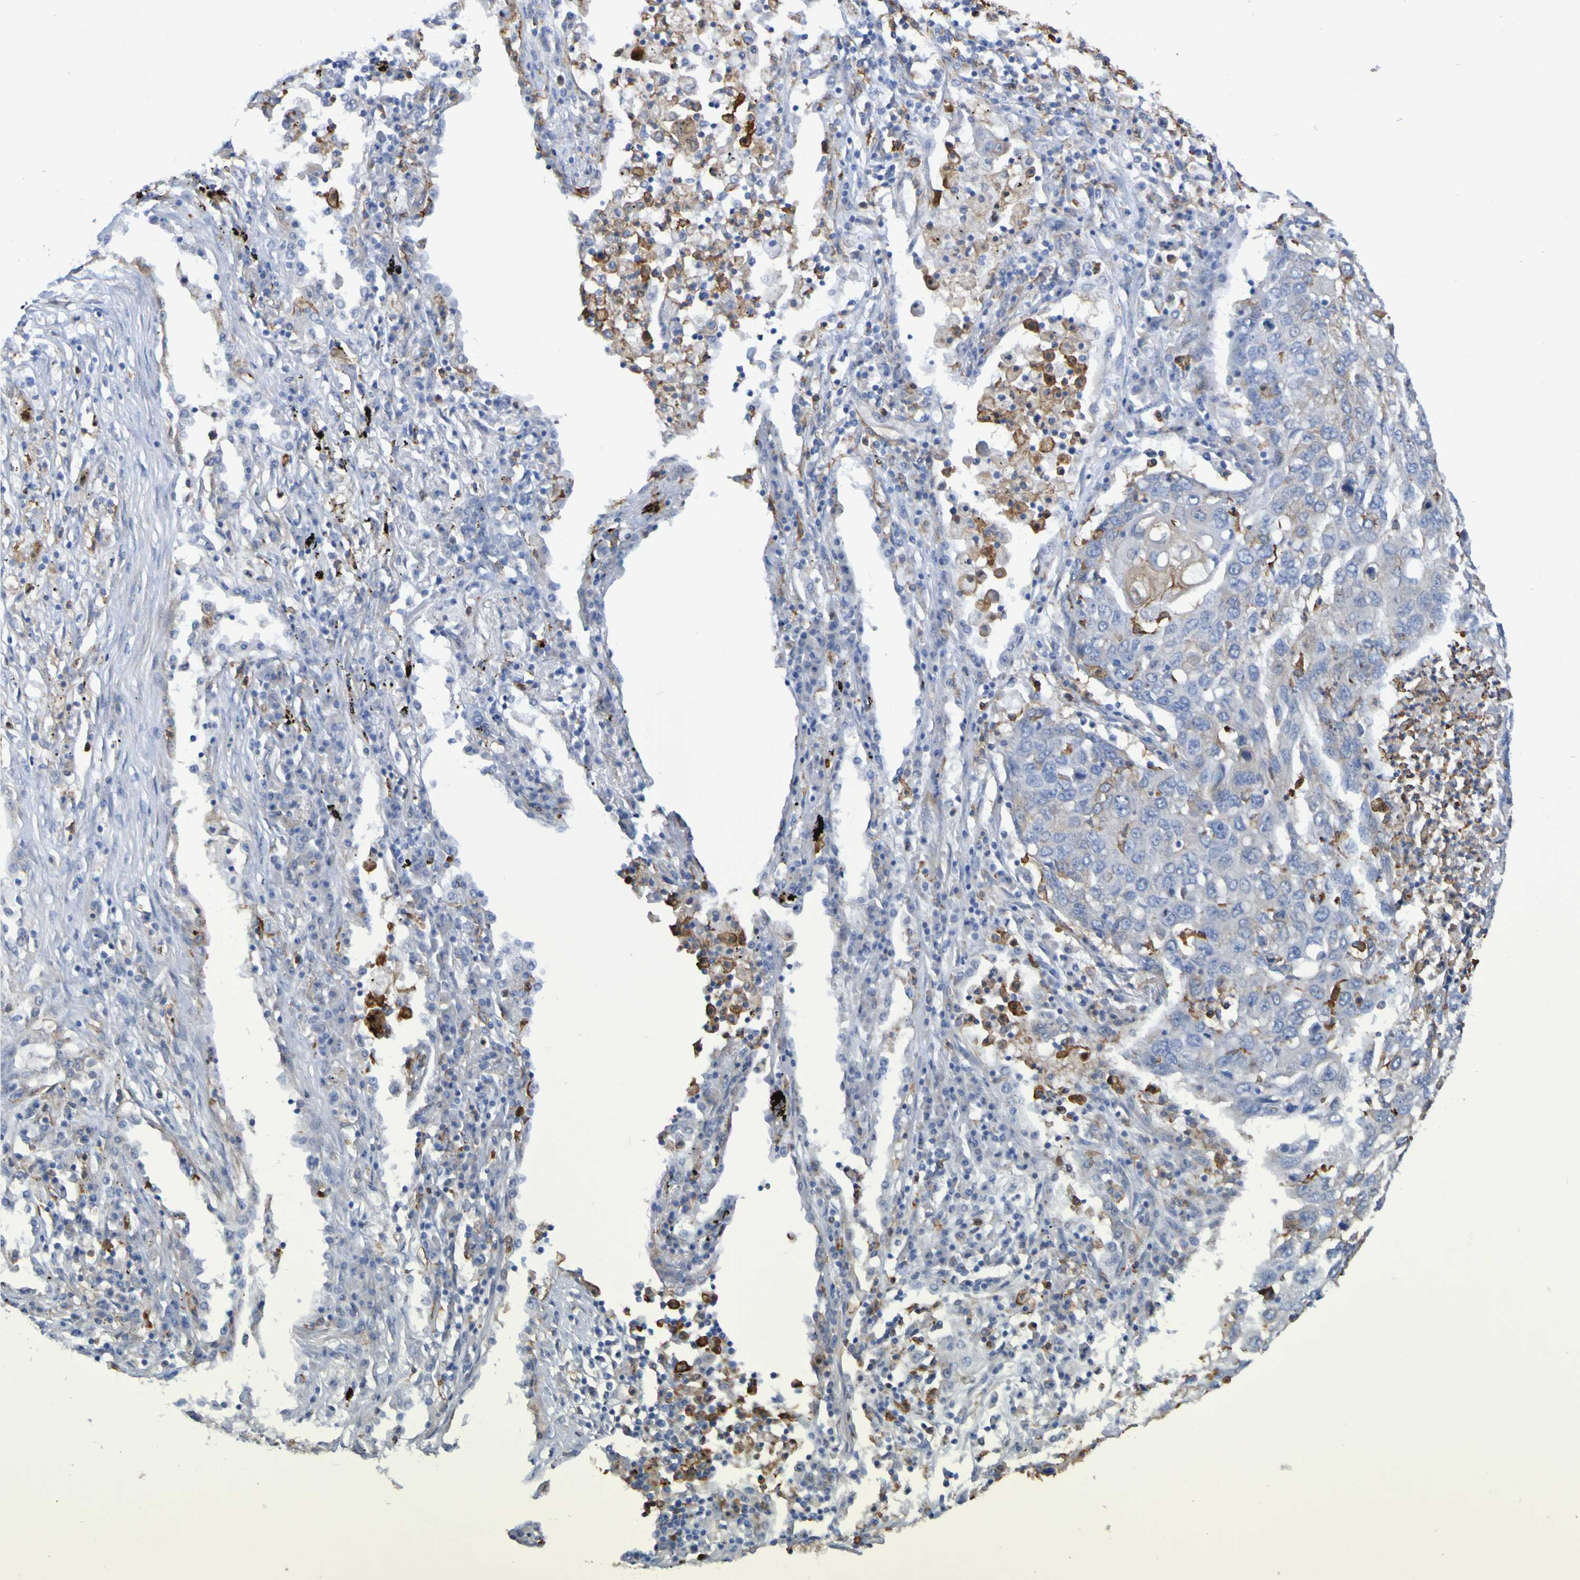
{"staining": {"intensity": "weak", "quantity": "25%-75%", "location": "cytoplasmic/membranous"}, "tissue": "lung cancer", "cell_type": "Tumor cells", "image_type": "cancer", "snomed": [{"axis": "morphology", "description": "Squamous cell carcinoma, NOS"}, {"axis": "topography", "description": "Lung"}], "caption": "The photomicrograph demonstrates a brown stain indicating the presence of a protein in the cytoplasmic/membranous of tumor cells in squamous cell carcinoma (lung). (Stains: DAB in brown, nuclei in blue, Microscopy: brightfield microscopy at high magnification).", "gene": "SCRG1", "patient": {"sex": "female", "age": 63}}